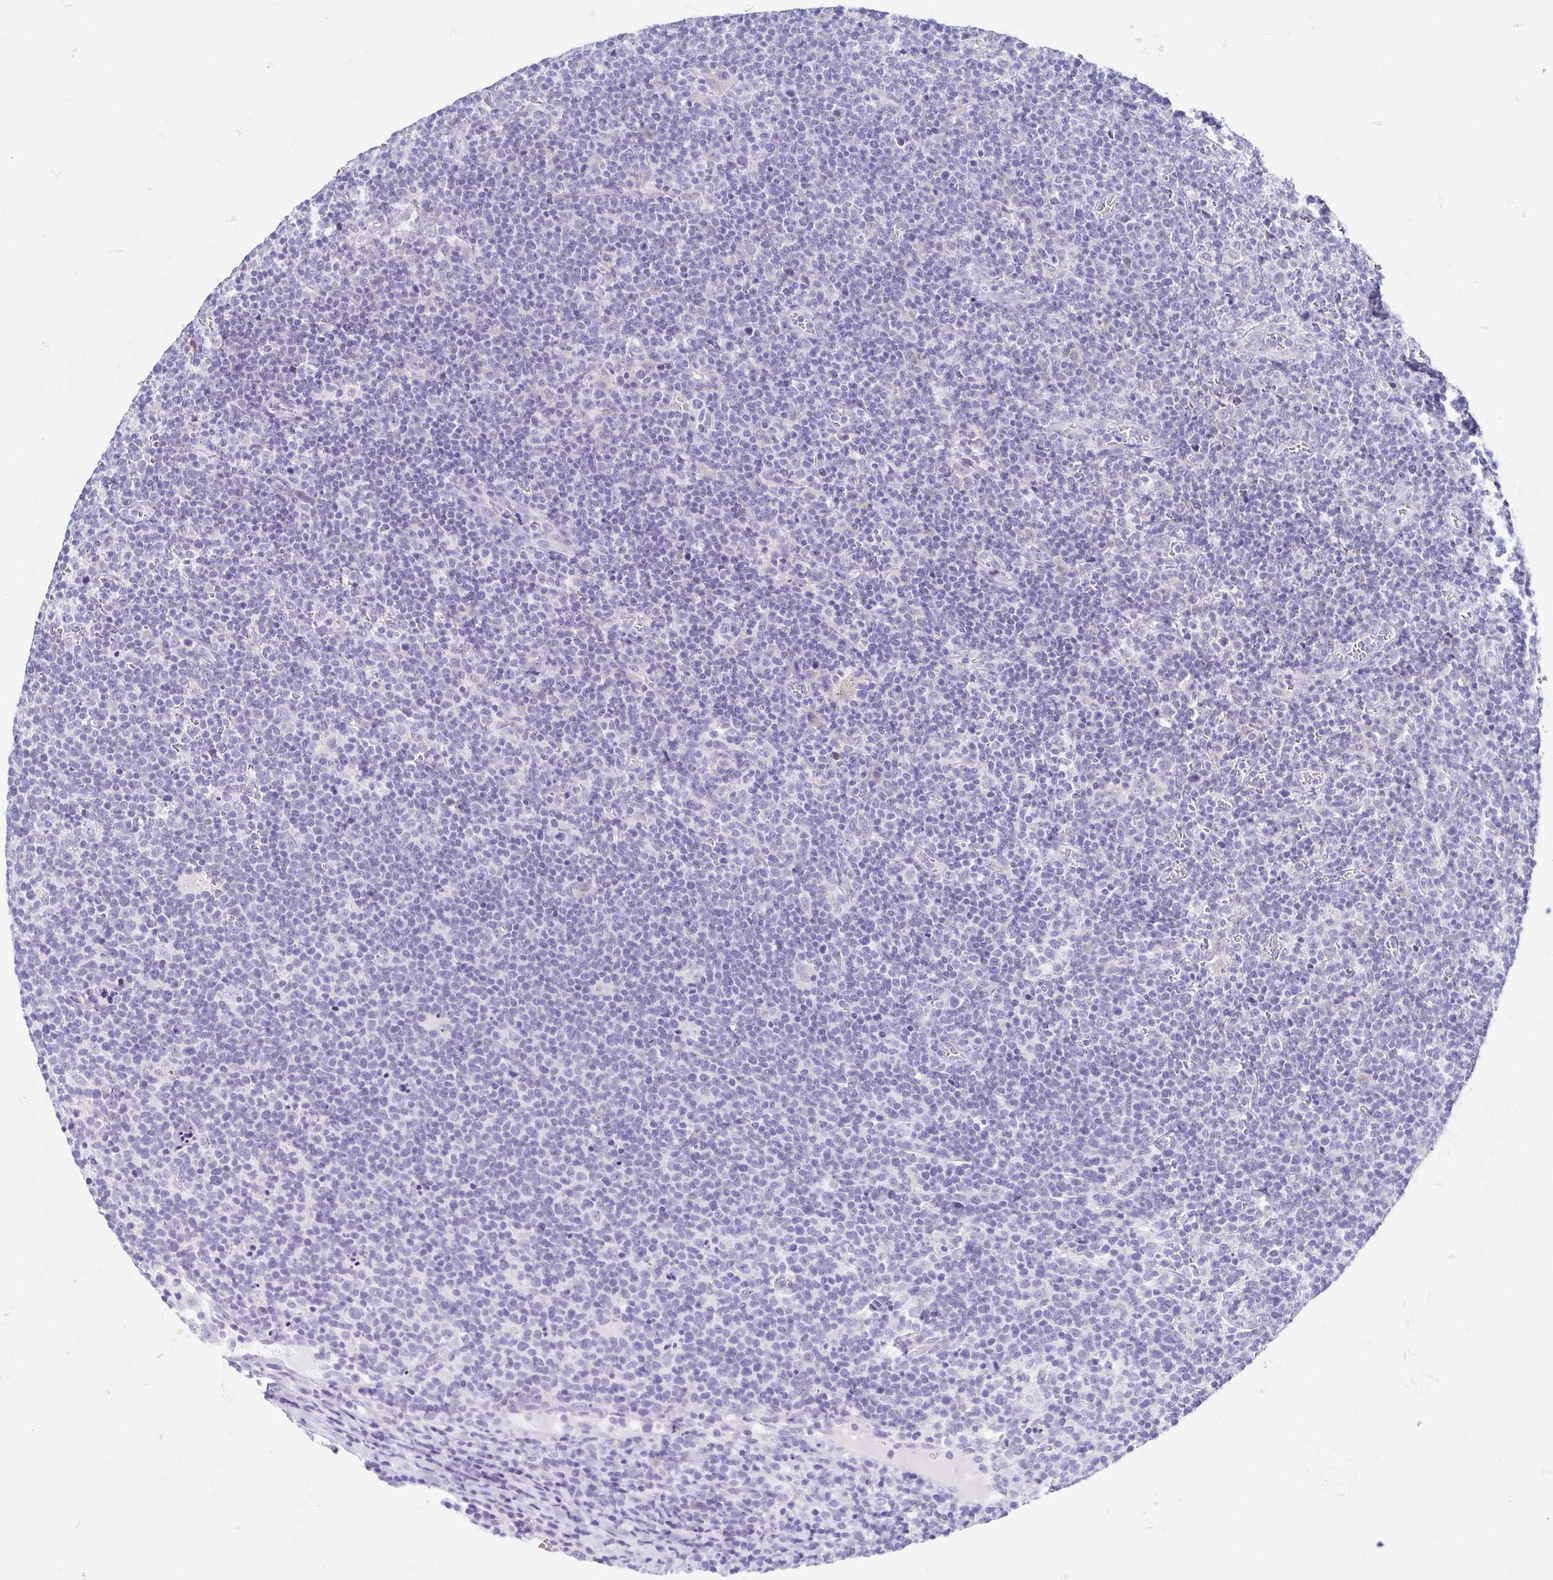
{"staining": {"intensity": "negative", "quantity": "none", "location": "none"}, "tissue": "lymphoma", "cell_type": "Tumor cells", "image_type": "cancer", "snomed": [{"axis": "morphology", "description": "Malignant lymphoma, non-Hodgkin's type, High grade"}, {"axis": "topography", "description": "Lymph node"}], "caption": "Tumor cells are negative for protein expression in human lymphoma.", "gene": "RDH11", "patient": {"sex": "male", "age": 61}}